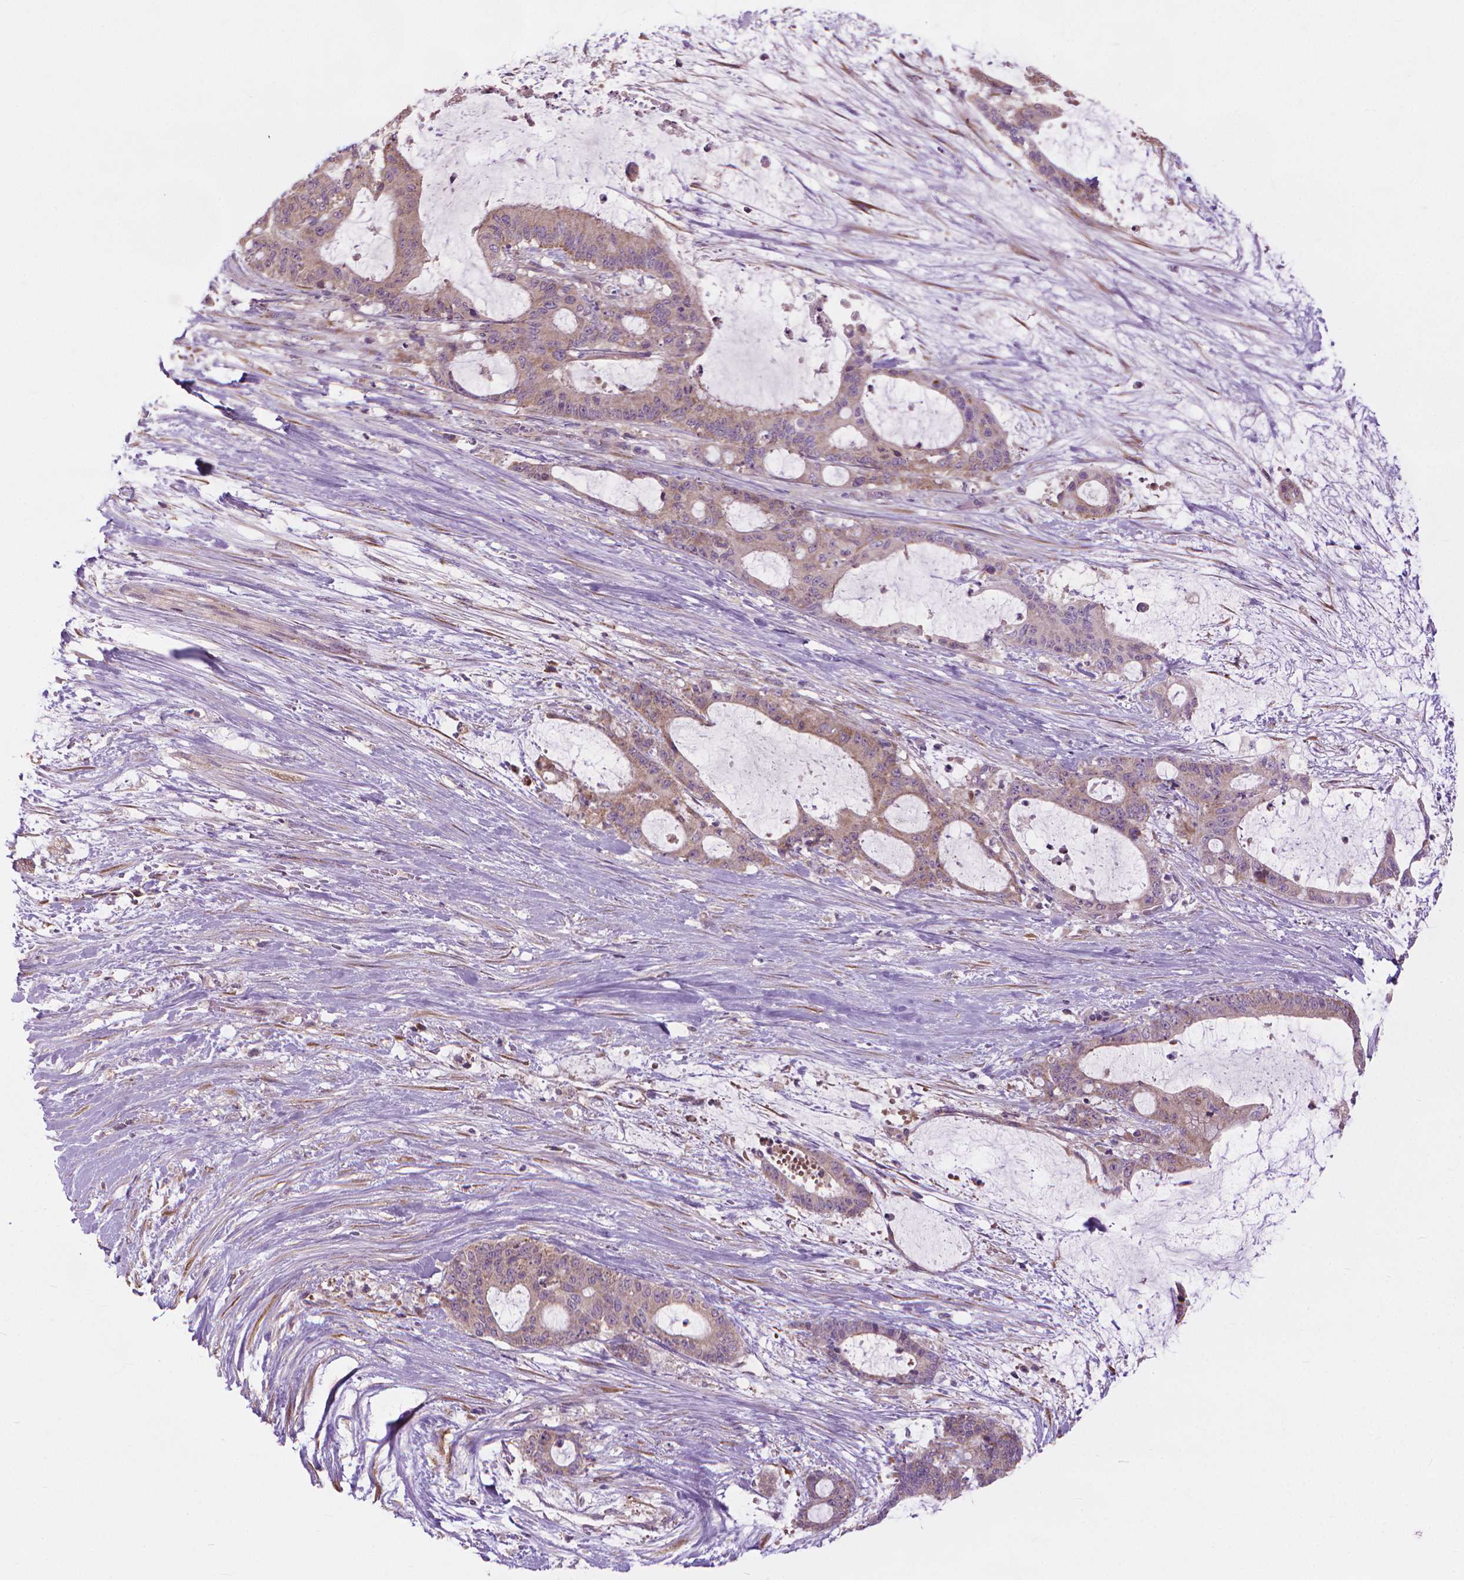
{"staining": {"intensity": "weak", "quantity": "<25%", "location": "cytoplasmic/membranous"}, "tissue": "liver cancer", "cell_type": "Tumor cells", "image_type": "cancer", "snomed": [{"axis": "morphology", "description": "Normal tissue, NOS"}, {"axis": "morphology", "description": "Cholangiocarcinoma"}, {"axis": "topography", "description": "Liver"}, {"axis": "topography", "description": "Peripheral nerve tissue"}], "caption": "IHC of human liver cancer (cholangiocarcinoma) displays no expression in tumor cells.", "gene": "NUDT1", "patient": {"sex": "female", "age": 73}}